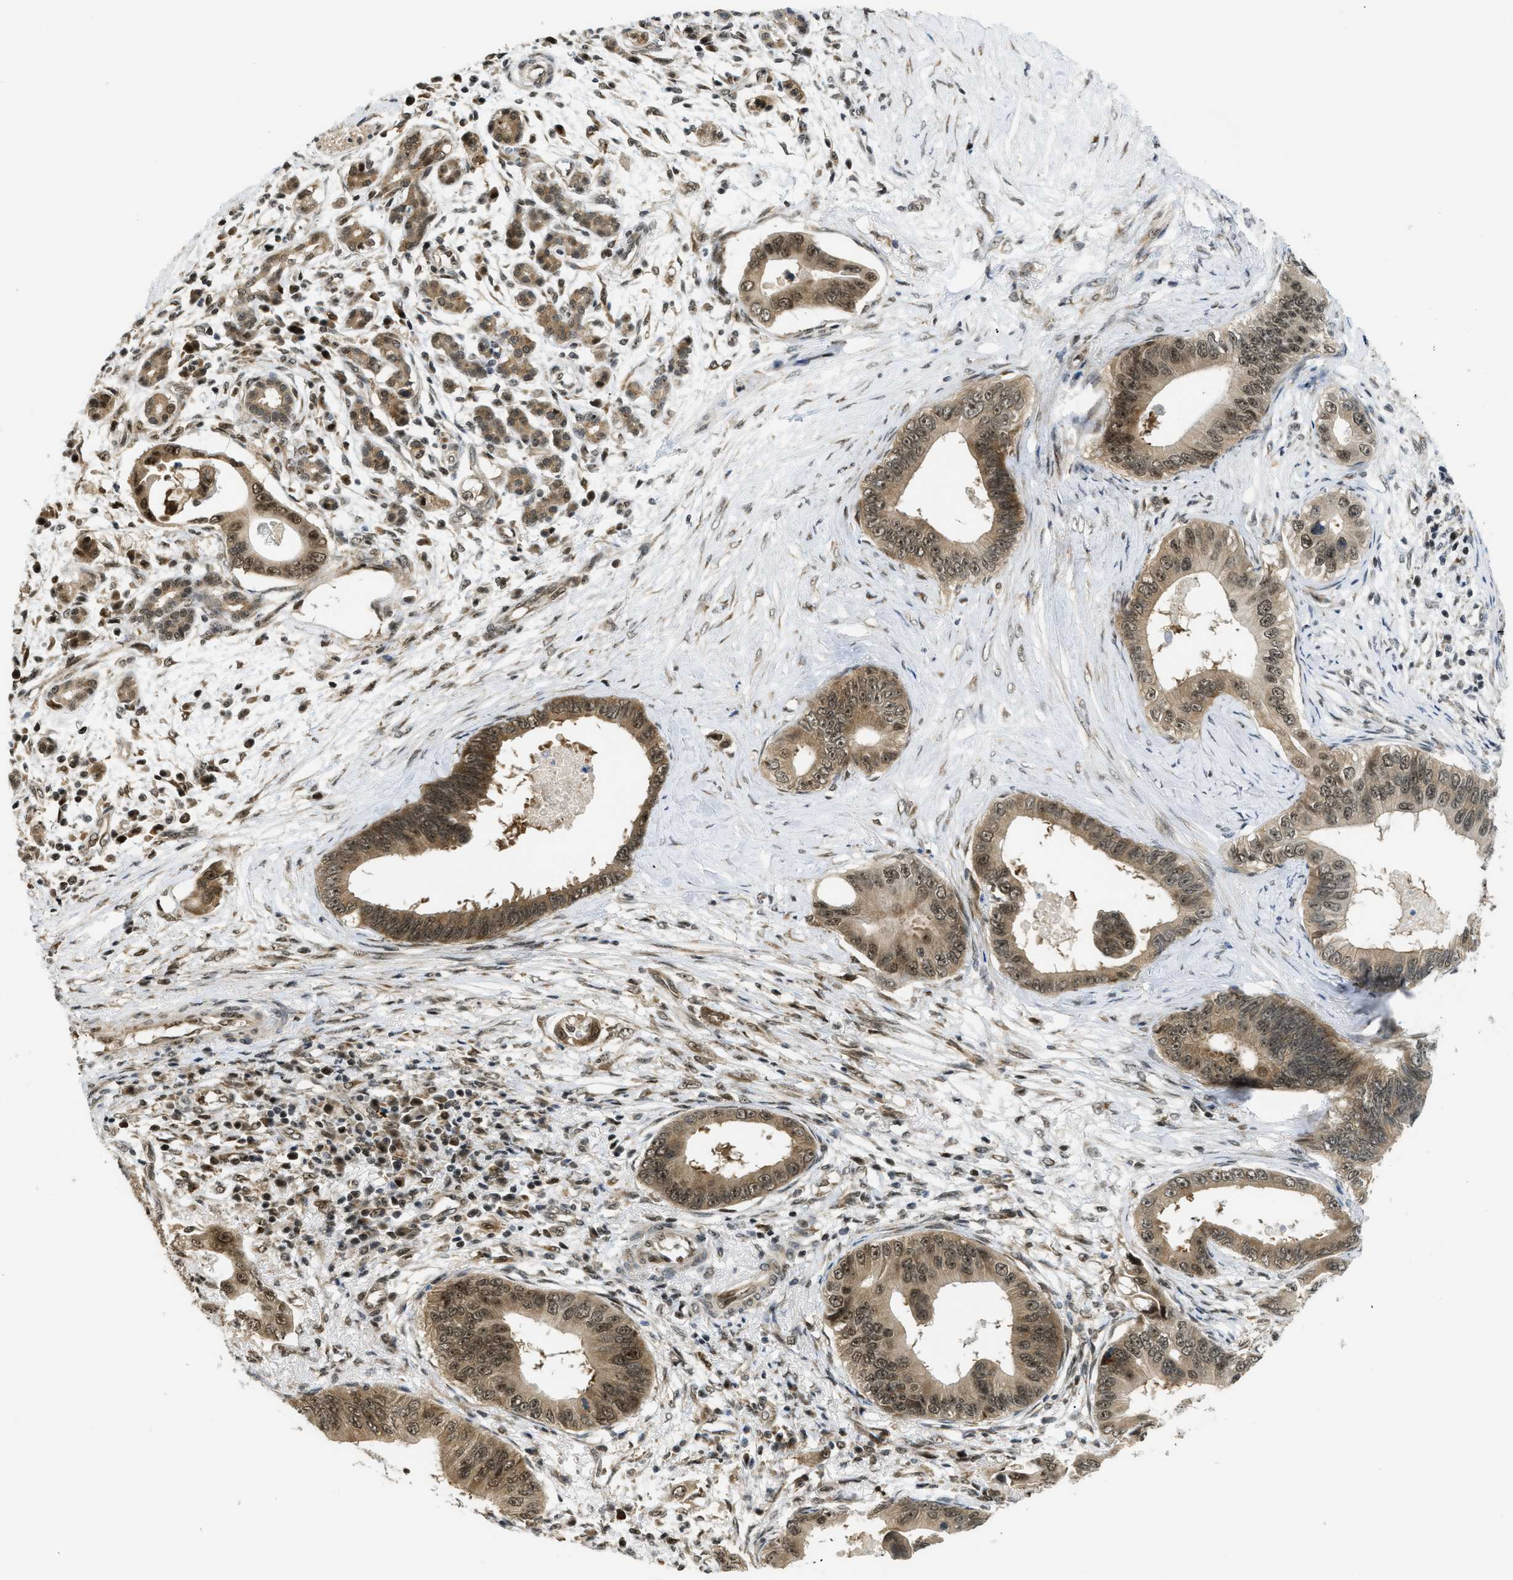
{"staining": {"intensity": "moderate", "quantity": ">75%", "location": "cytoplasmic/membranous,nuclear"}, "tissue": "pancreatic cancer", "cell_type": "Tumor cells", "image_type": "cancer", "snomed": [{"axis": "morphology", "description": "Adenocarcinoma, NOS"}, {"axis": "topography", "description": "Pancreas"}], "caption": "A medium amount of moderate cytoplasmic/membranous and nuclear staining is present in about >75% of tumor cells in pancreatic cancer (adenocarcinoma) tissue.", "gene": "TACC1", "patient": {"sex": "male", "age": 77}}